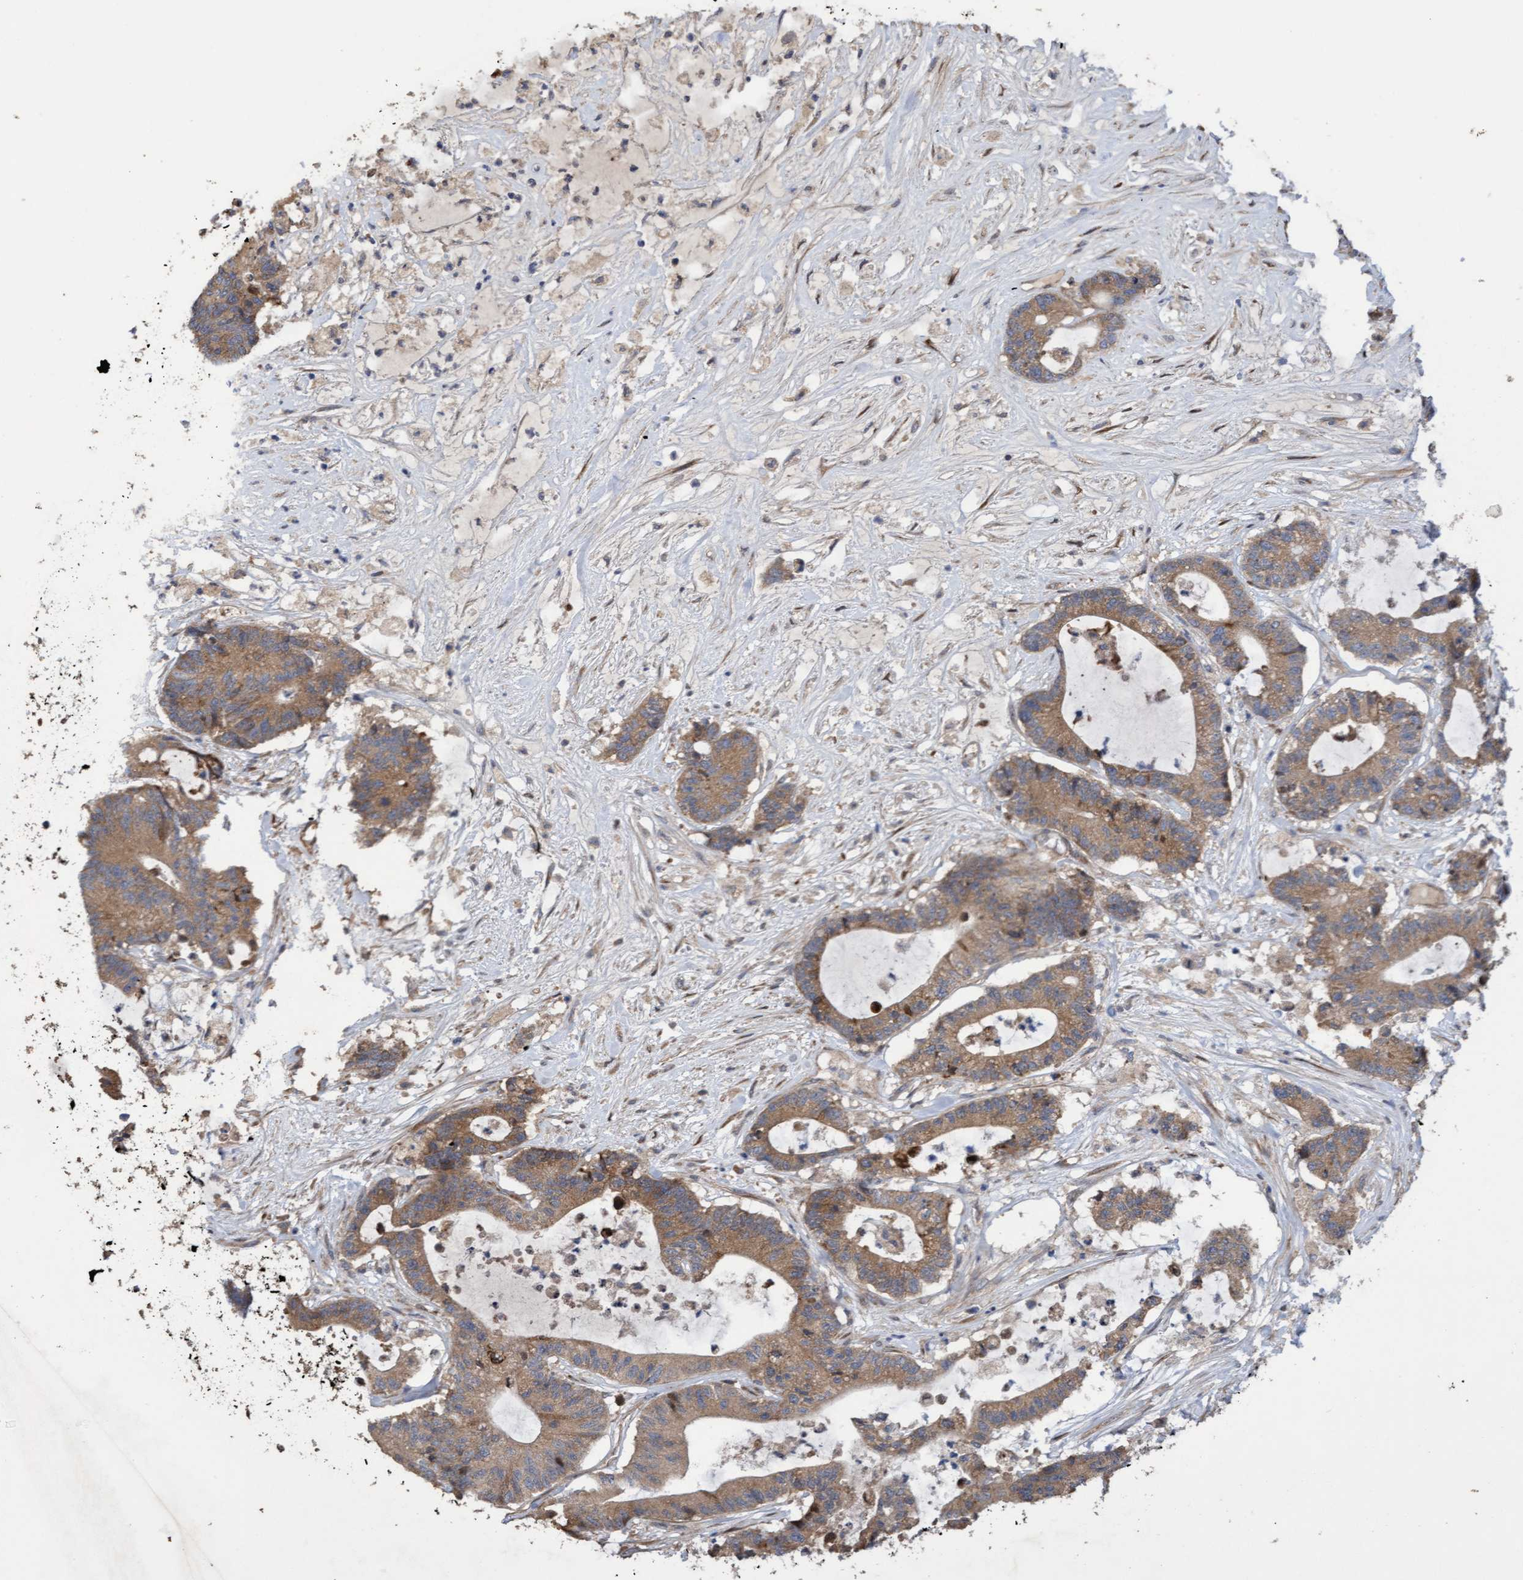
{"staining": {"intensity": "moderate", "quantity": ">75%", "location": "cytoplasmic/membranous"}, "tissue": "colorectal cancer", "cell_type": "Tumor cells", "image_type": "cancer", "snomed": [{"axis": "morphology", "description": "Adenocarcinoma, NOS"}, {"axis": "topography", "description": "Colon"}], "caption": "Colorectal cancer (adenocarcinoma) was stained to show a protein in brown. There is medium levels of moderate cytoplasmic/membranous staining in approximately >75% of tumor cells.", "gene": "ELP5", "patient": {"sex": "female", "age": 84}}